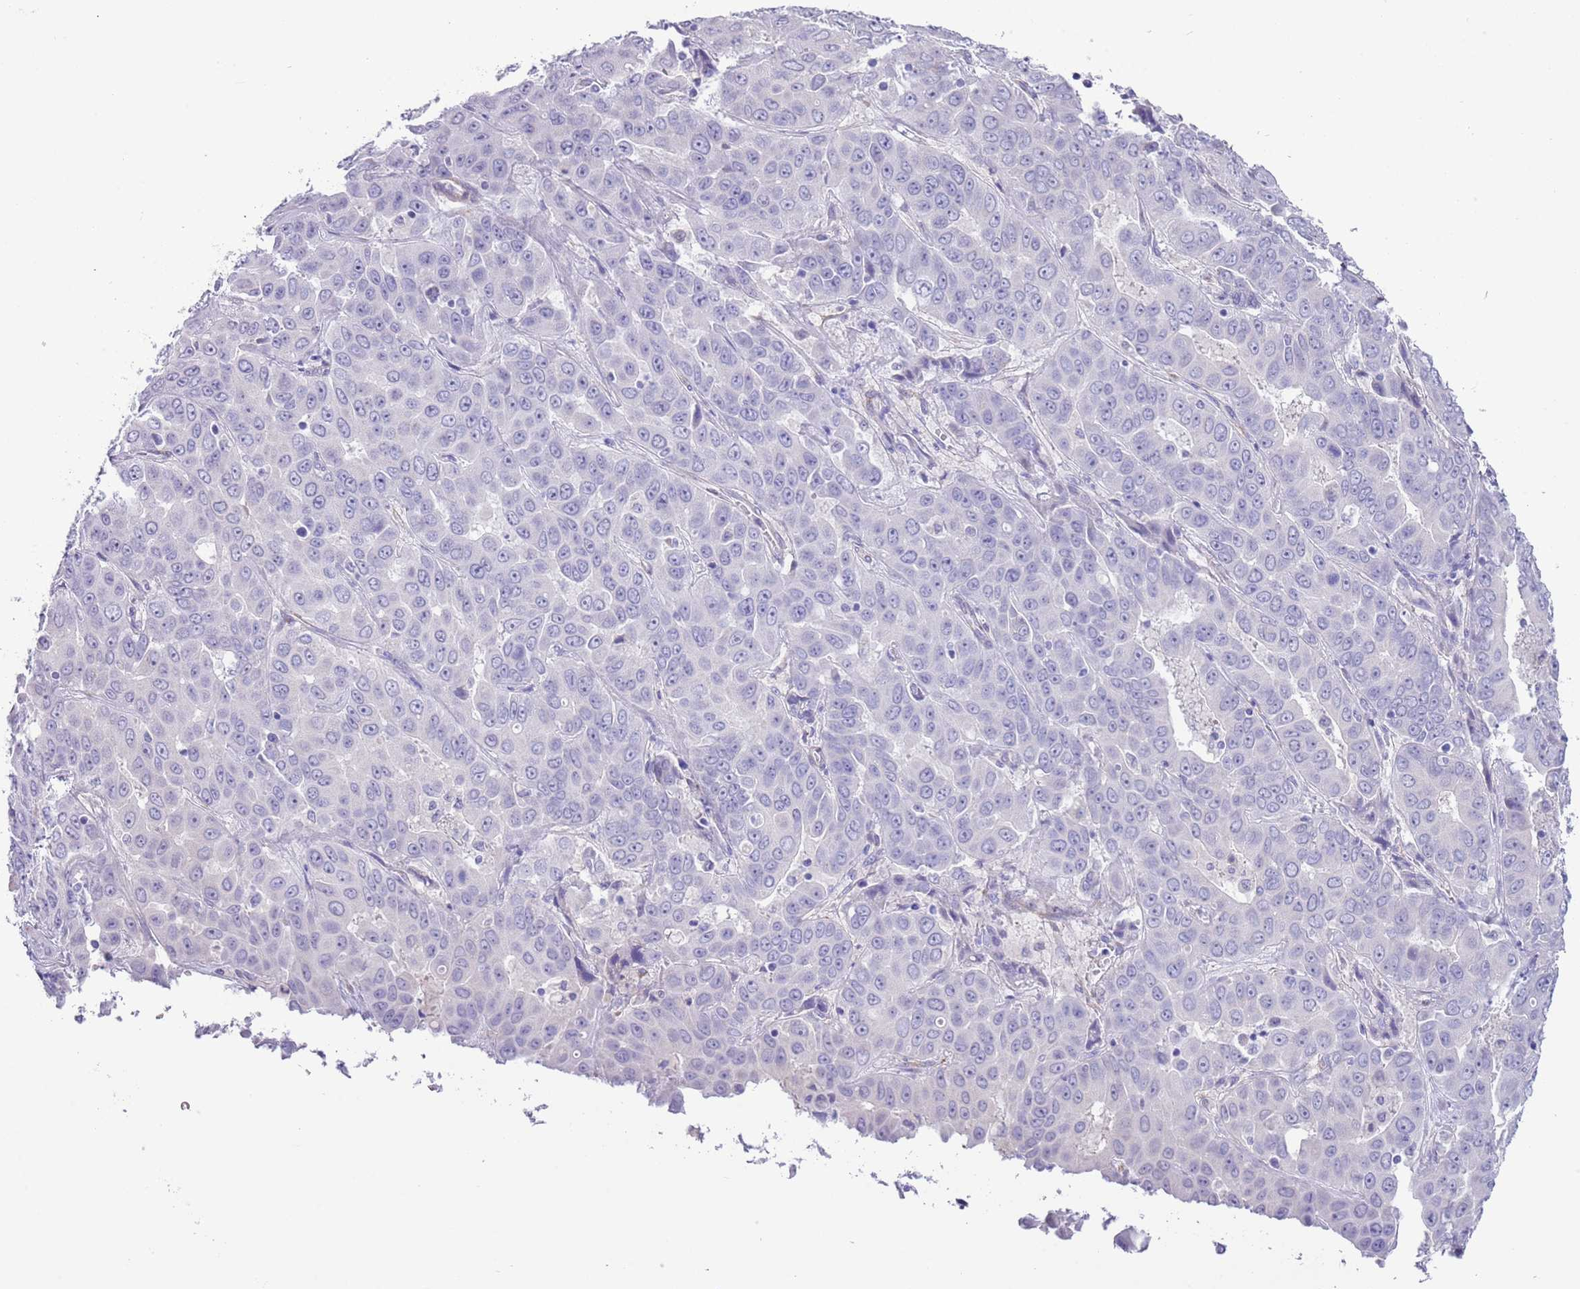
{"staining": {"intensity": "negative", "quantity": "none", "location": "none"}, "tissue": "liver cancer", "cell_type": "Tumor cells", "image_type": "cancer", "snomed": [{"axis": "morphology", "description": "Cholangiocarcinoma"}, {"axis": "topography", "description": "Liver"}], "caption": "Immunohistochemical staining of human liver cancer (cholangiocarcinoma) displays no significant positivity in tumor cells.", "gene": "TSGA13", "patient": {"sex": "female", "age": 52}}